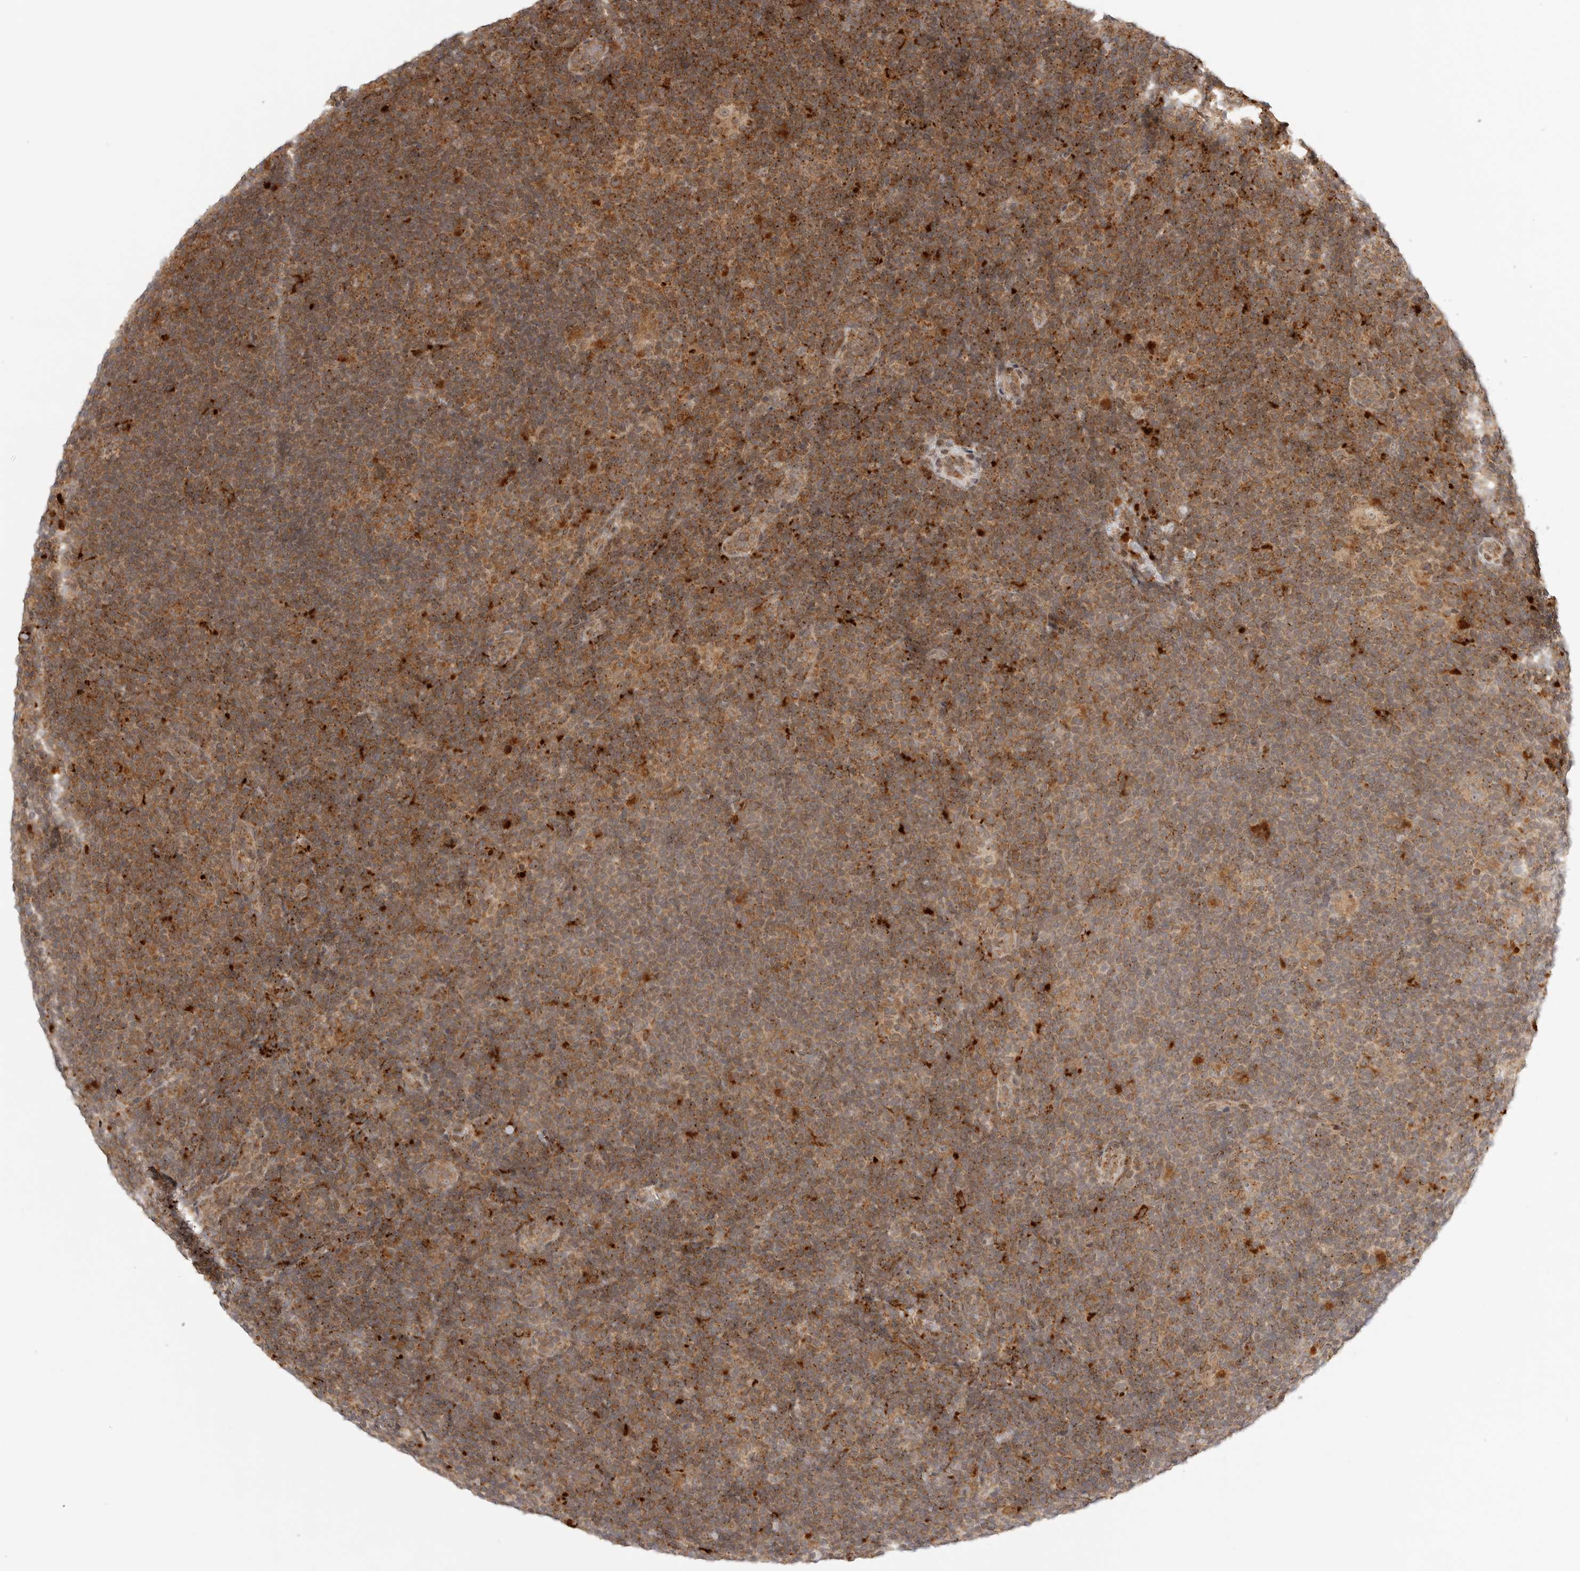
{"staining": {"intensity": "moderate", "quantity": ">75%", "location": "cytoplasmic/membranous"}, "tissue": "lymphoma", "cell_type": "Tumor cells", "image_type": "cancer", "snomed": [{"axis": "morphology", "description": "Hodgkin's disease, NOS"}, {"axis": "topography", "description": "Lymph node"}], "caption": "Immunohistochemistry histopathology image of lymphoma stained for a protein (brown), which shows medium levels of moderate cytoplasmic/membranous expression in approximately >75% of tumor cells.", "gene": "IDUA", "patient": {"sex": "female", "age": 57}}